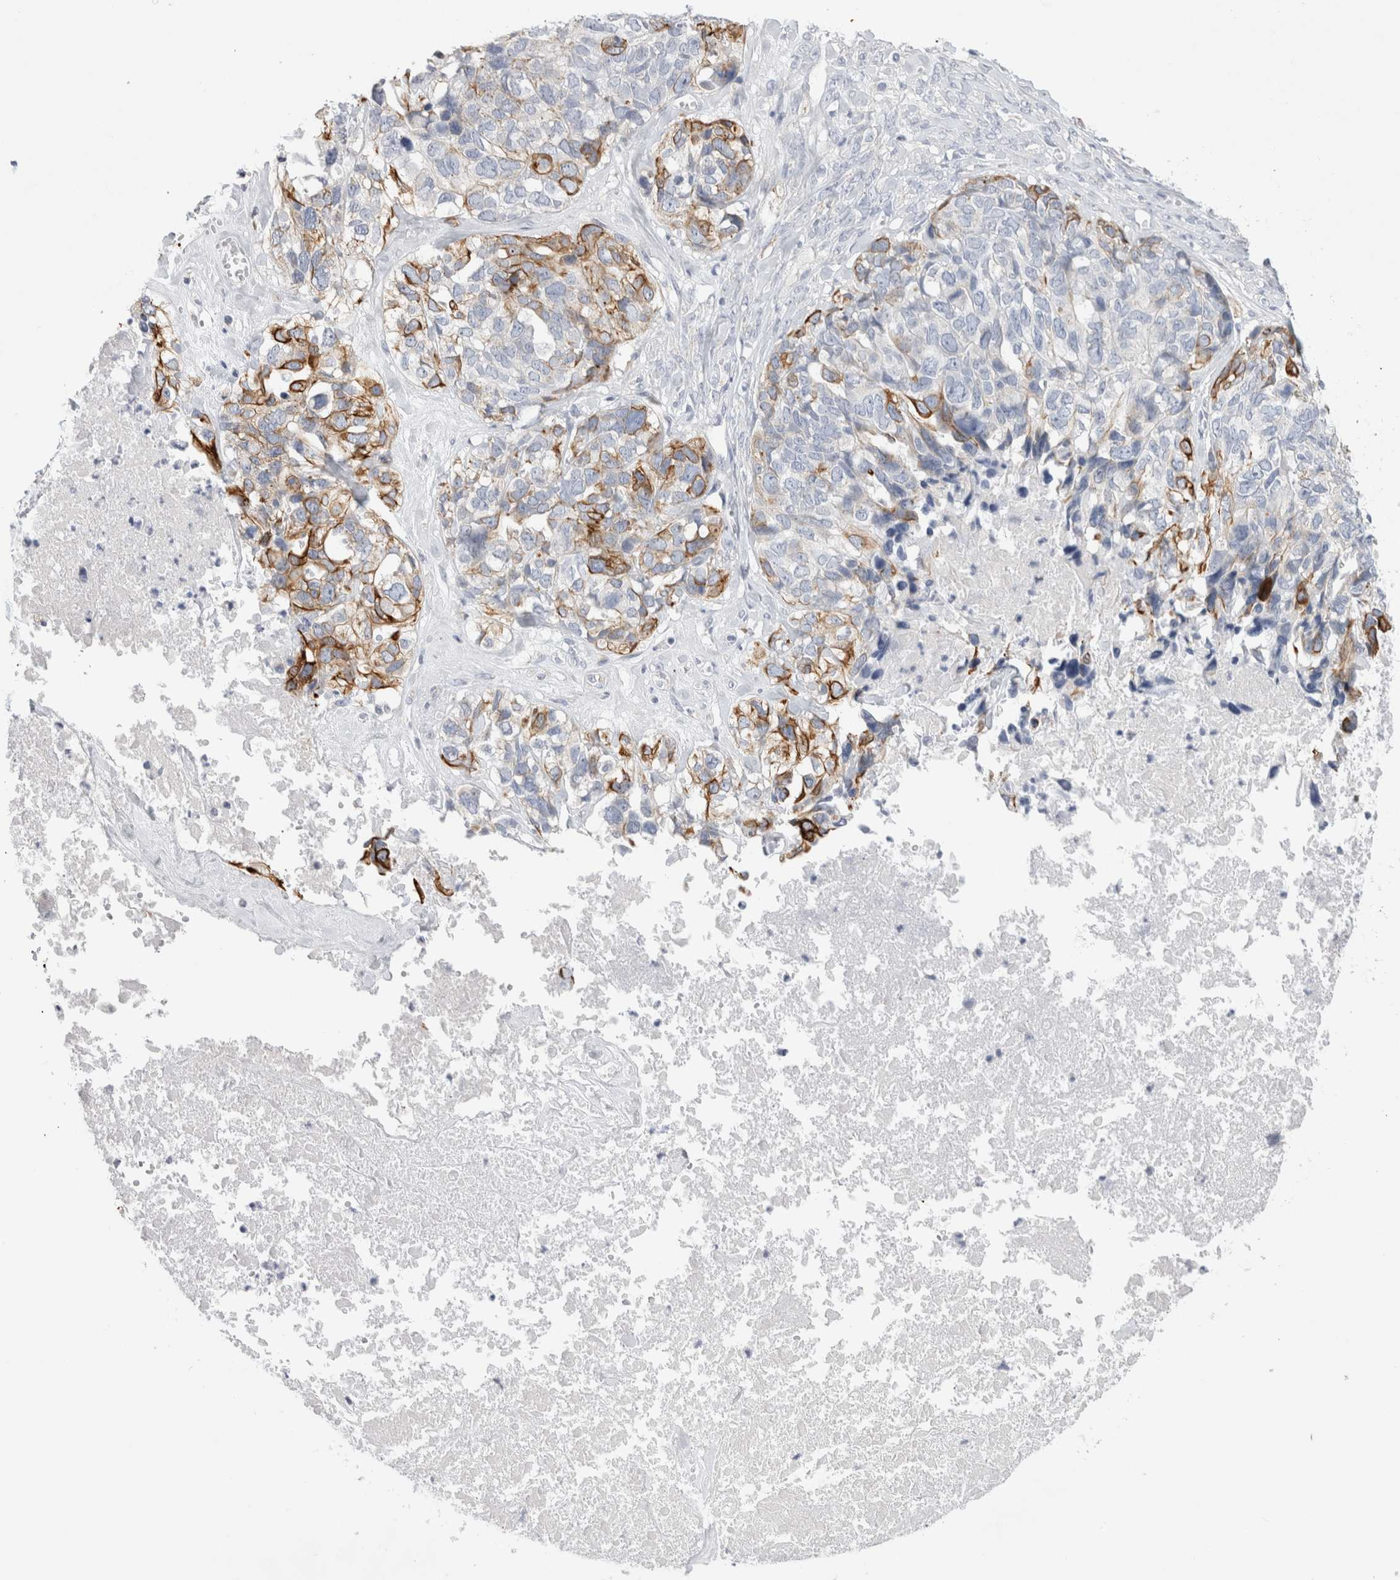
{"staining": {"intensity": "moderate", "quantity": "<25%", "location": "cytoplasmic/membranous"}, "tissue": "ovarian cancer", "cell_type": "Tumor cells", "image_type": "cancer", "snomed": [{"axis": "morphology", "description": "Cystadenocarcinoma, serous, NOS"}, {"axis": "topography", "description": "Ovary"}], "caption": "Tumor cells exhibit moderate cytoplasmic/membranous staining in about <25% of cells in serous cystadenocarcinoma (ovarian).", "gene": "GAA", "patient": {"sex": "female", "age": 79}}